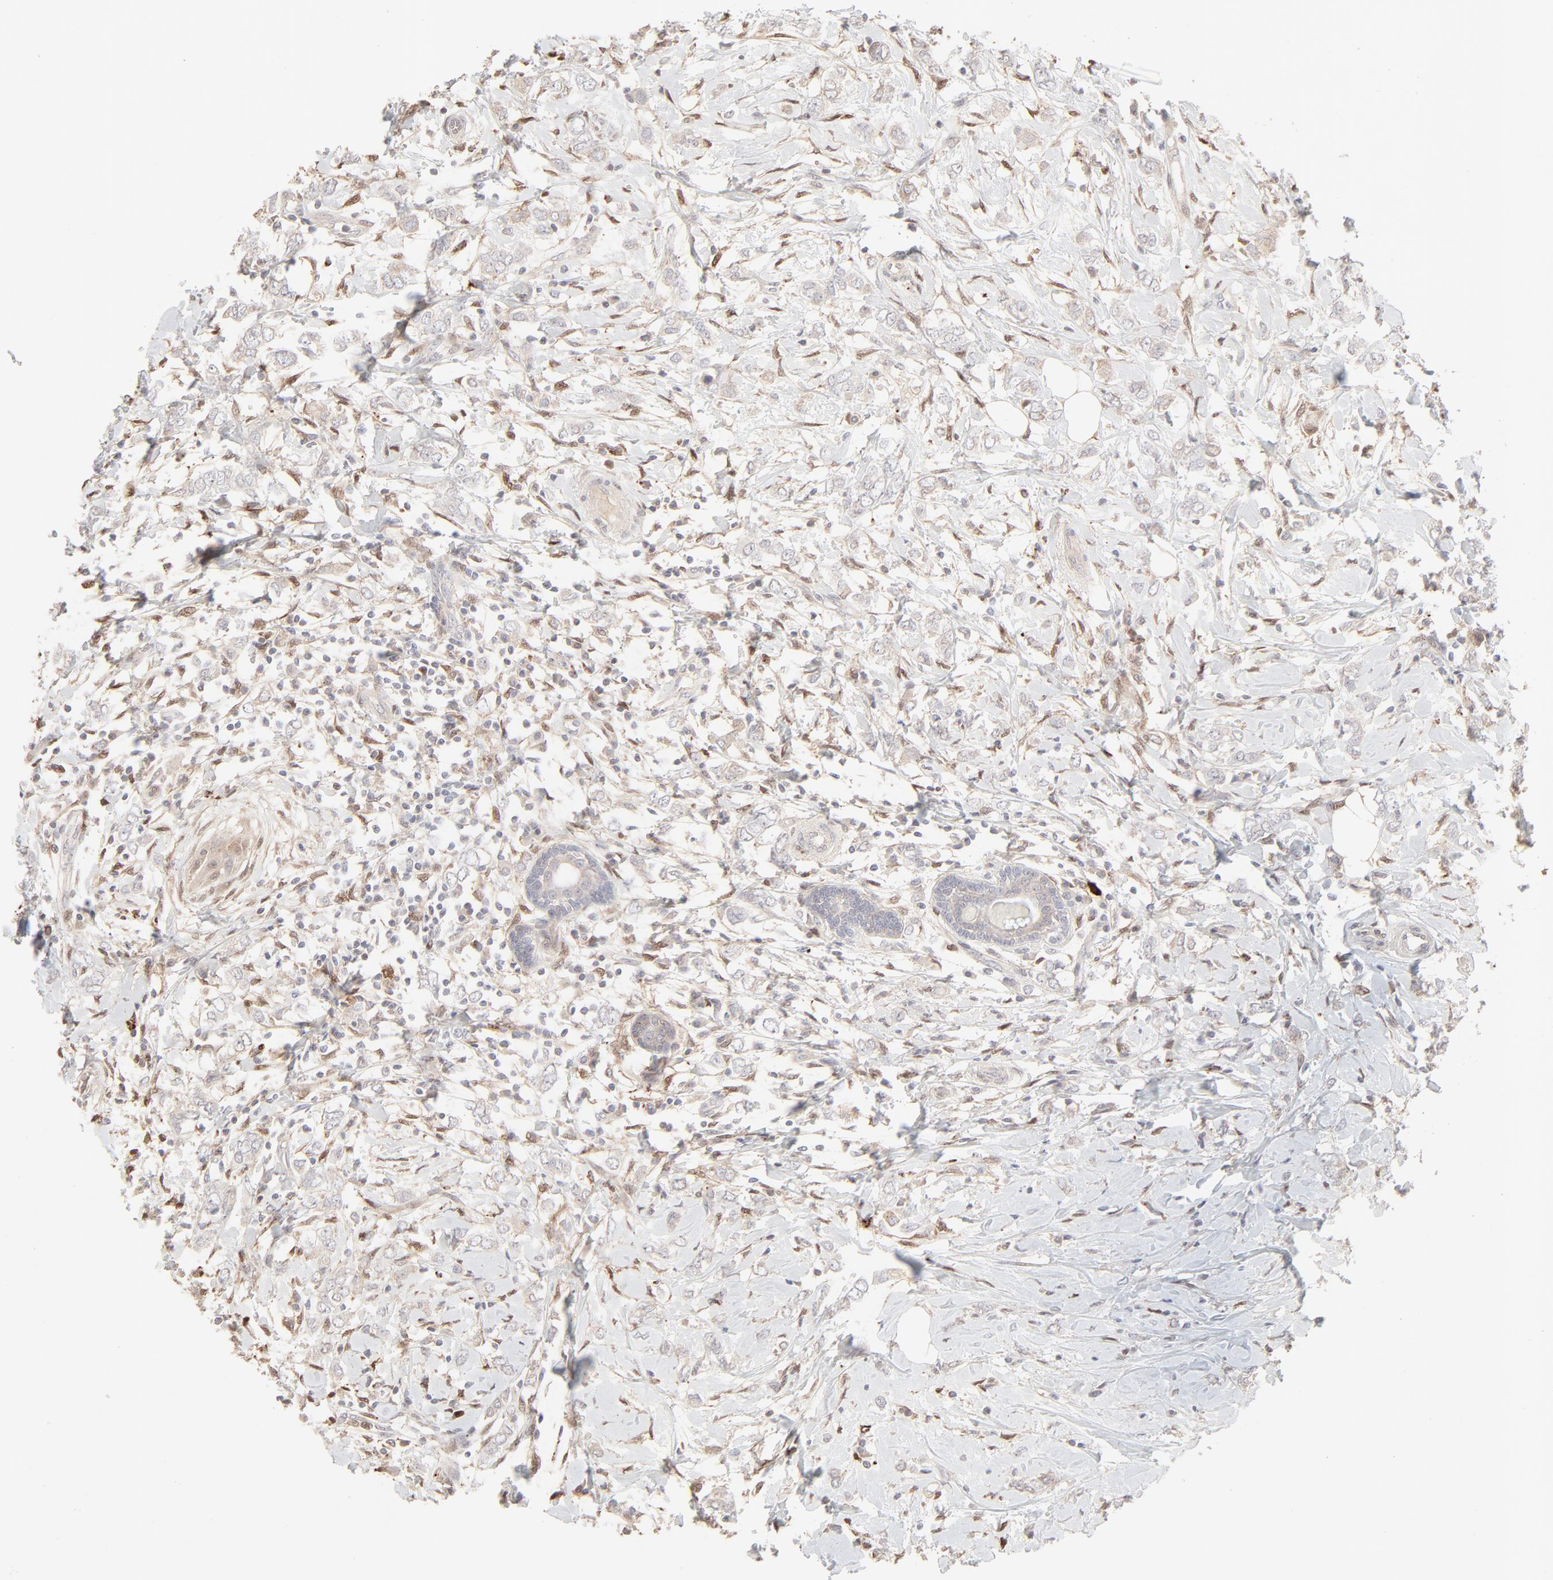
{"staining": {"intensity": "negative", "quantity": "none", "location": "none"}, "tissue": "breast cancer", "cell_type": "Tumor cells", "image_type": "cancer", "snomed": [{"axis": "morphology", "description": "Normal tissue, NOS"}, {"axis": "morphology", "description": "Lobular carcinoma"}, {"axis": "topography", "description": "Breast"}], "caption": "Tumor cells show no significant protein expression in breast cancer.", "gene": "LGALS2", "patient": {"sex": "female", "age": 47}}